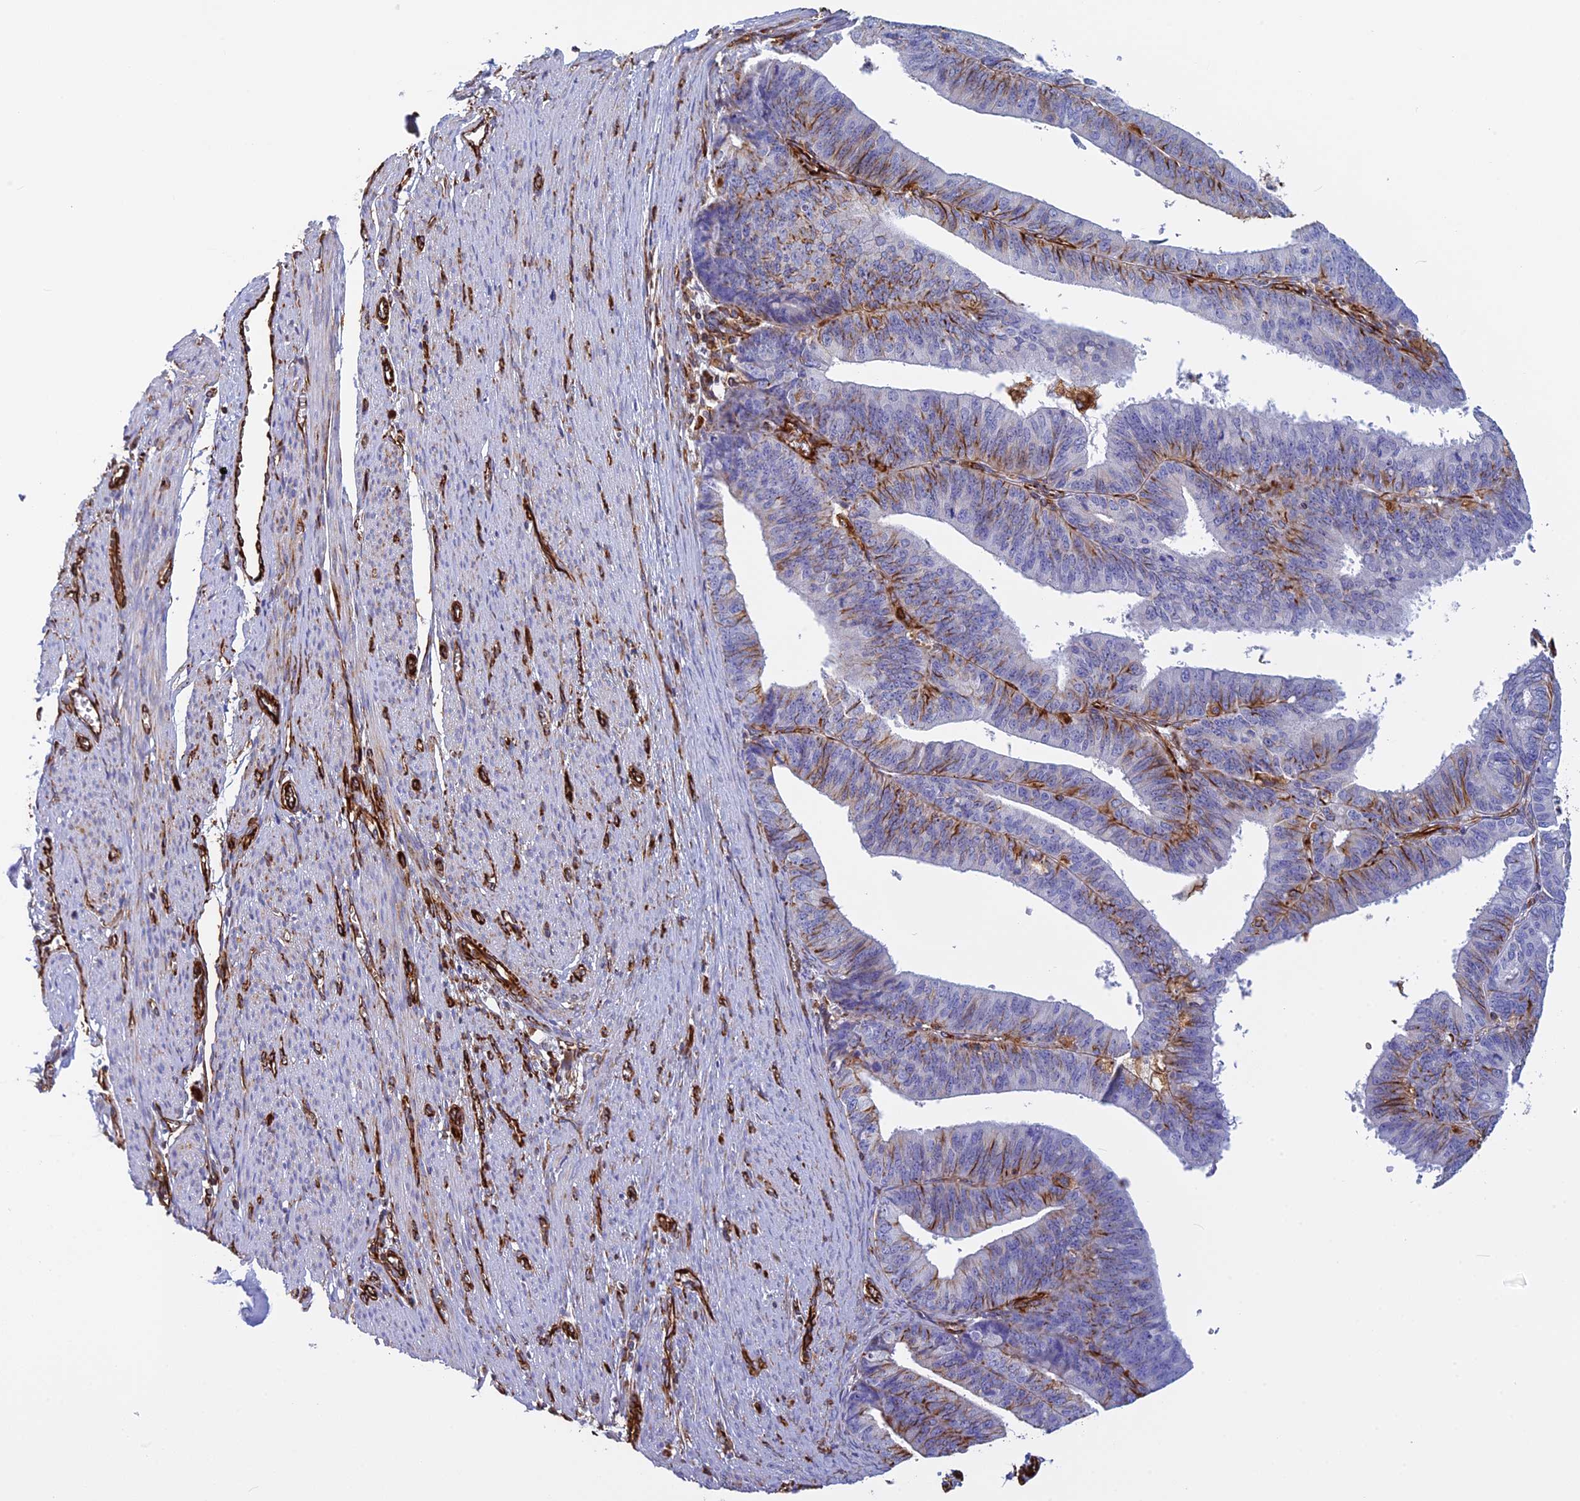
{"staining": {"intensity": "negative", "quantity": "none", "location": "none"}, "tissue": "endometrial cancer", "cell_type": "Tumor cells", "image_type": "cancer", "snomed": [{"axis": "morphology", "description": "Adenocarcinoma, NOS"}, {"axis": "topography", "description": "Endometrium"}], "caption": "Immunohistochemical staining of endometrial adenocarcinoma displays no significant positivity in tumor cells. Brightfield microscopy of immunohistochemistry stained with DAB (3,3'-diaminobenzidine) (brown) and hematoxylin (blue), captured at high magnification.", "gene": "FBXL20", "patient": {"sex": "female", "age": 73}}